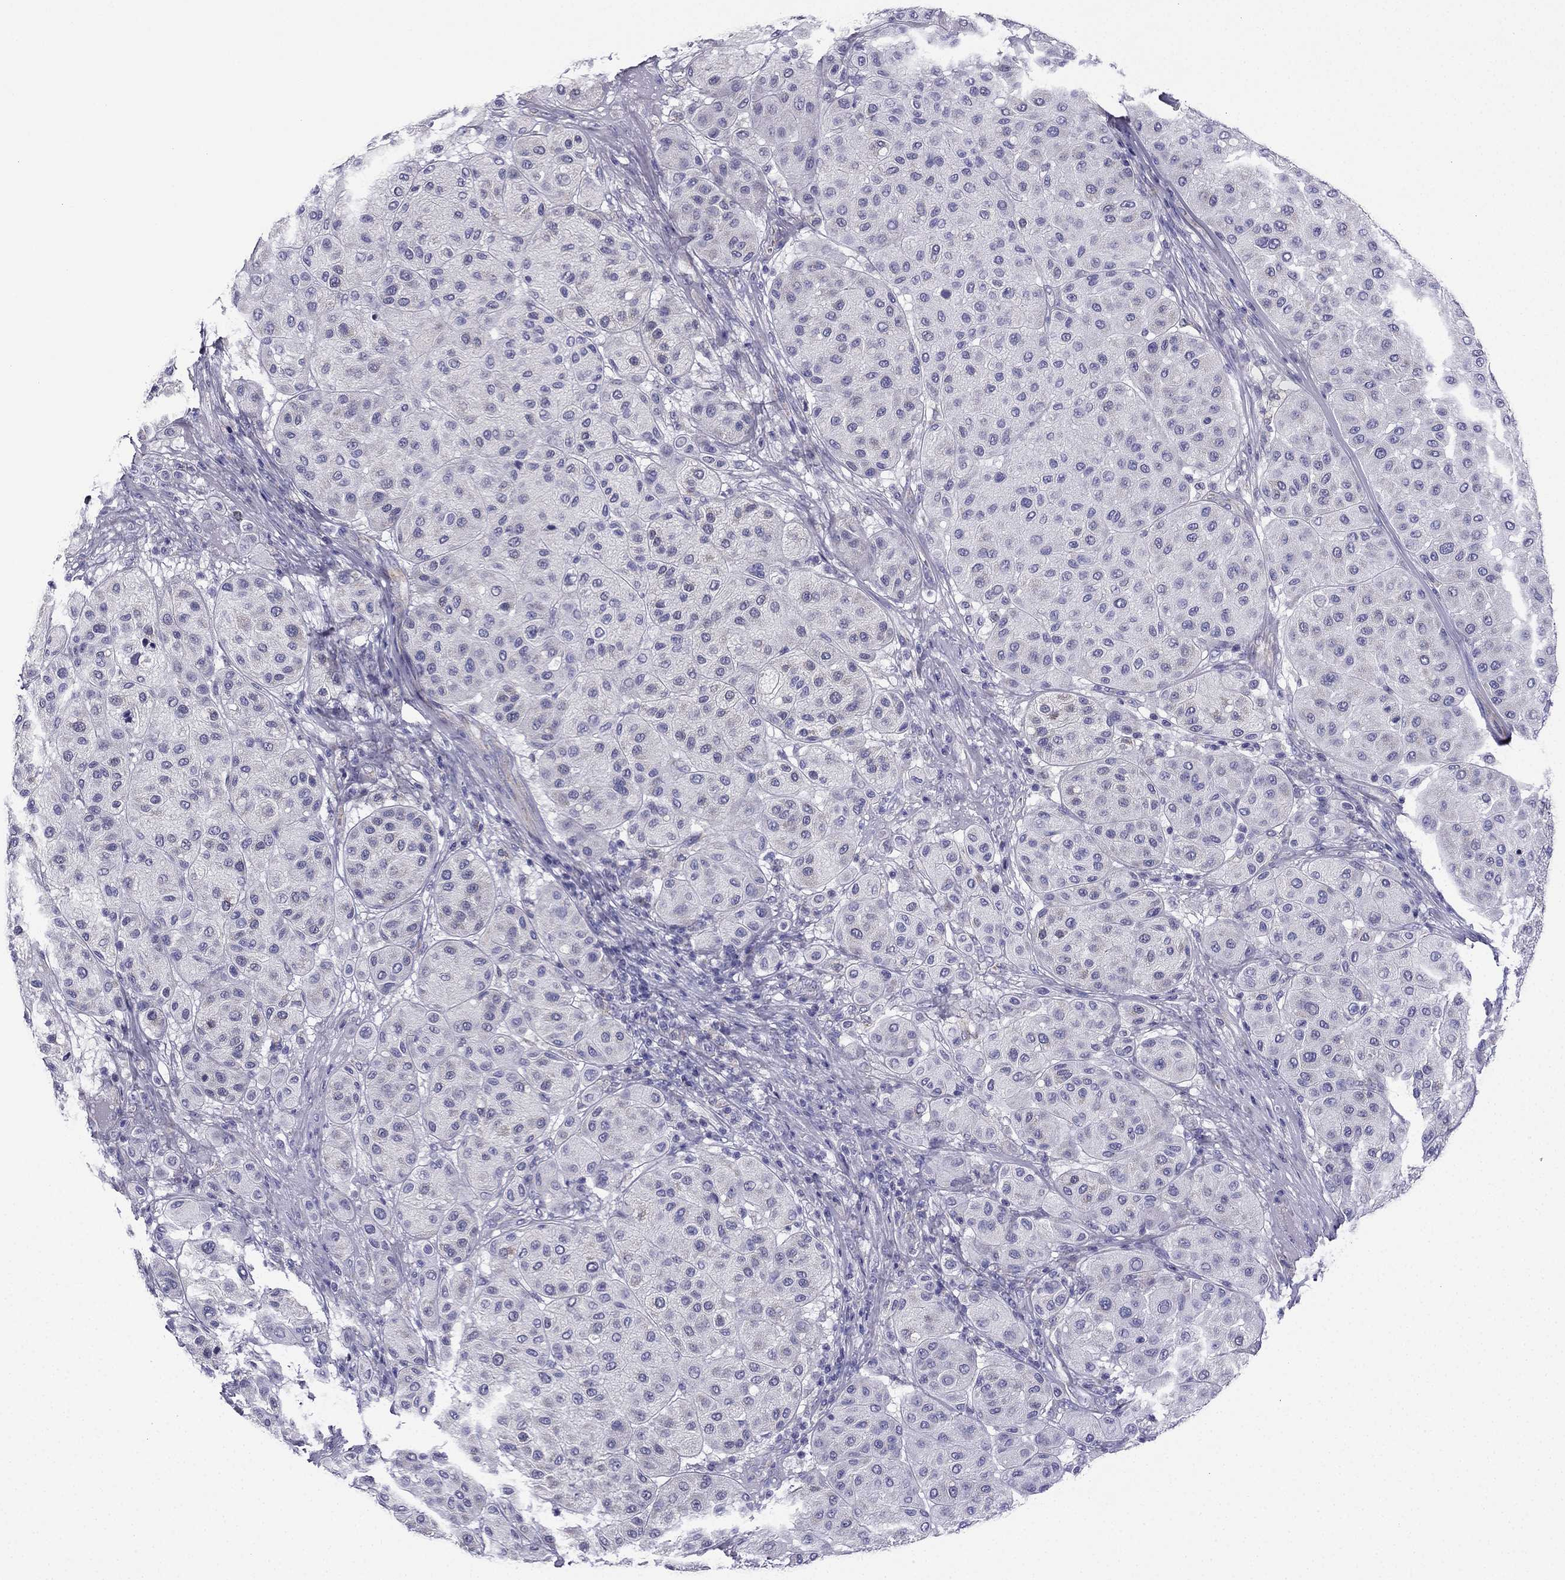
{"staining": {"intensity": "negative", "quantity": "none", "location": "none"}, "tissue": "melanoma", "cell_type": "Tumor cells", "image_type": "cancer", "snomed": [{"axis": "morphology", "description": "Malignant melanoma, Metastatic site"}, {"axis": "topography", "description": "Smooth muscle"}], "caption": "Tumor cells show no significant protein expression in melanoma.", "gene": "KIF5A", "patient": {"sex": "male", "age": 41}}